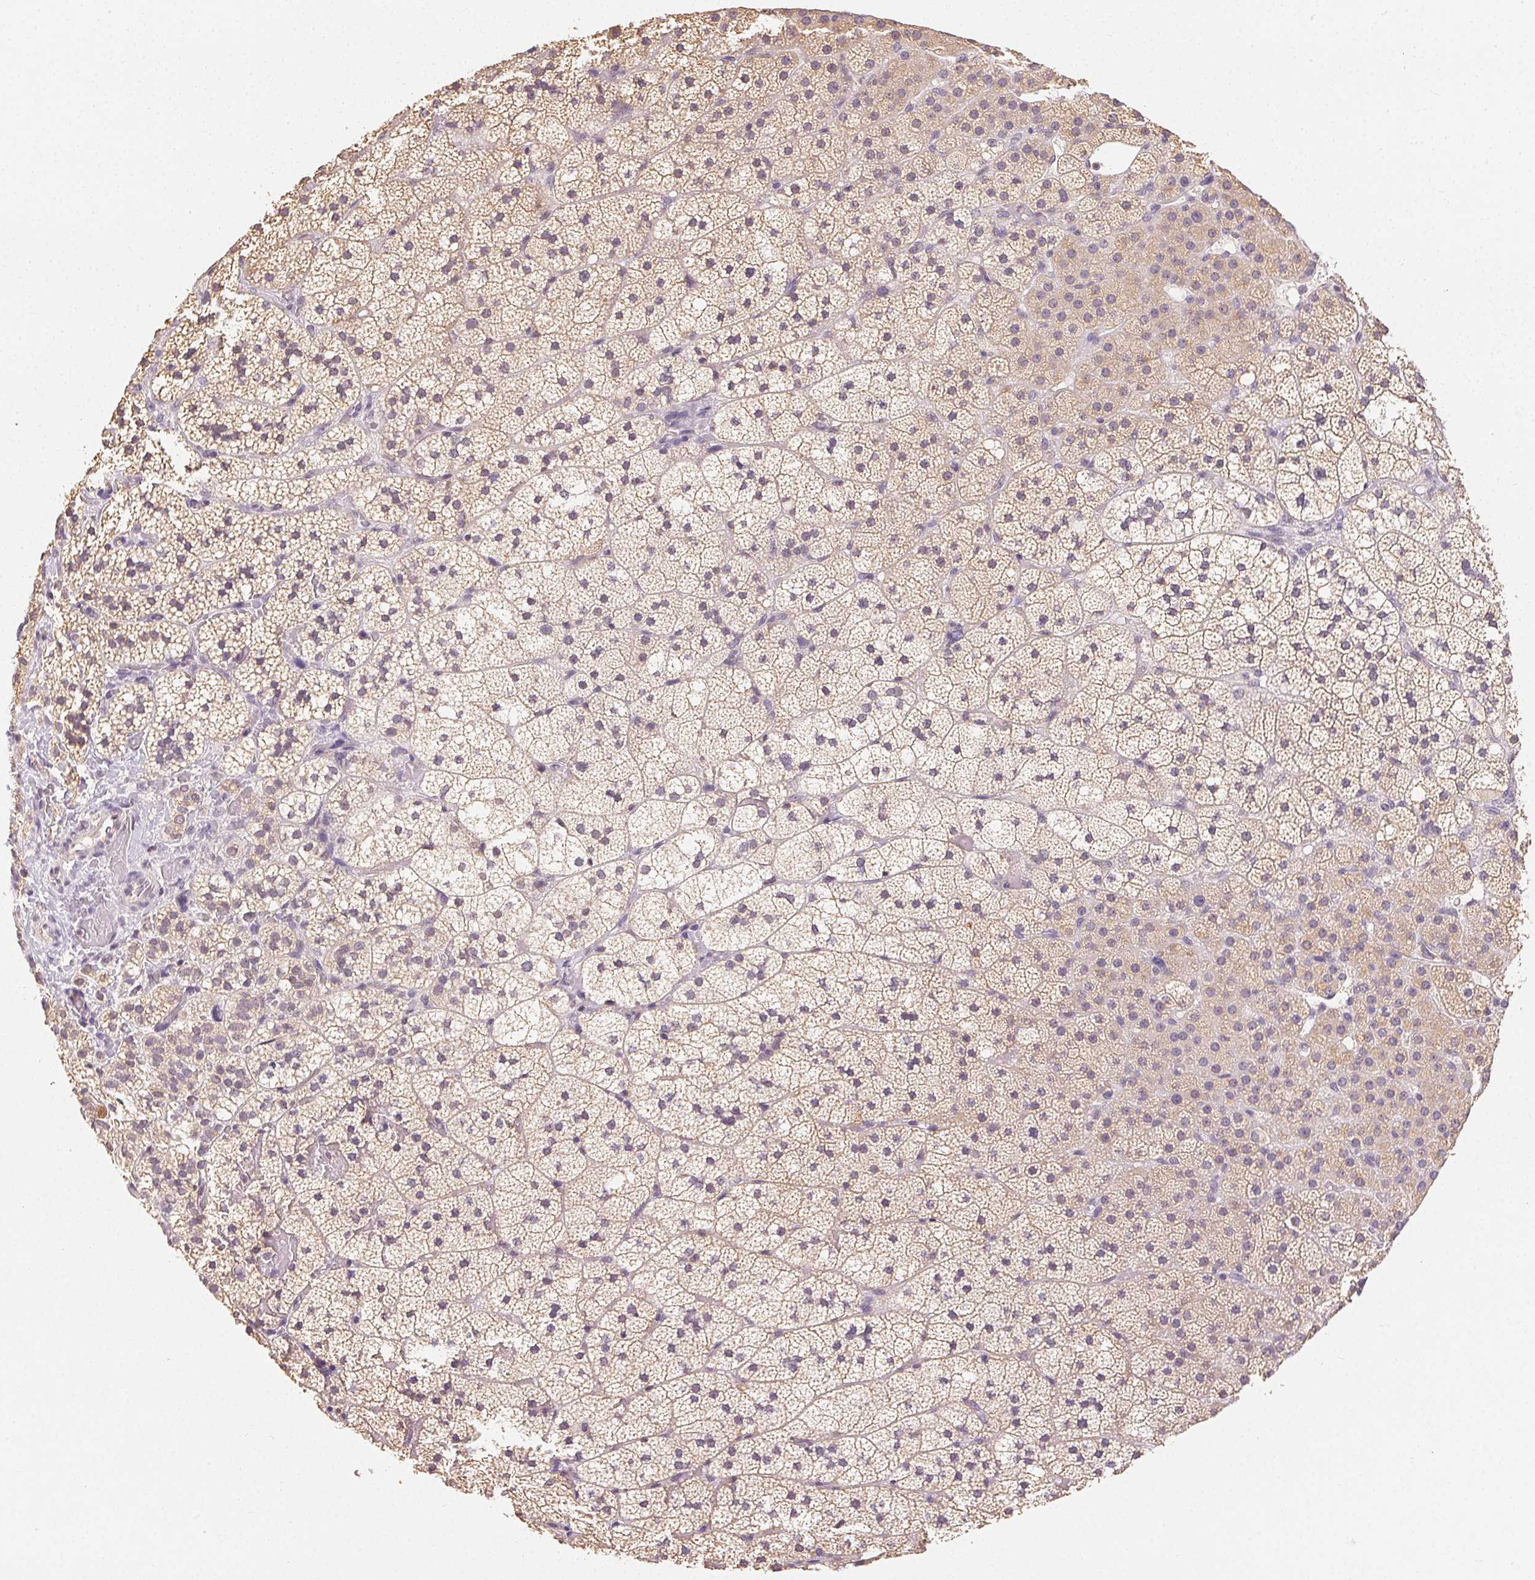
{"staining": {"intensity": "moderate", "quantity": "25%-75%", "location": "cytoplasmic/membranous"}, "tissue": "adrenal gland", "cell_type": "Glandular cells", "image_type": "normal", "snomed": [{"axis": "morphology", "description": "Normal tissue, NOS"}, {"axis": "topography", "description": "Adrenal gland"}], "caption": "An immunohistochemistry (IHC) micrograph of unremarkable tissue is shown. Protein staining in brown labels moderate cytoplasmic/membranous positivity in adrenal gland within glandular cells. Immunohistochemistry stains the protein of interest in brown and the nuclei are stained blue.", "gene": "SEZ6L2", "patient": {"sex": "male", "age": 53}}